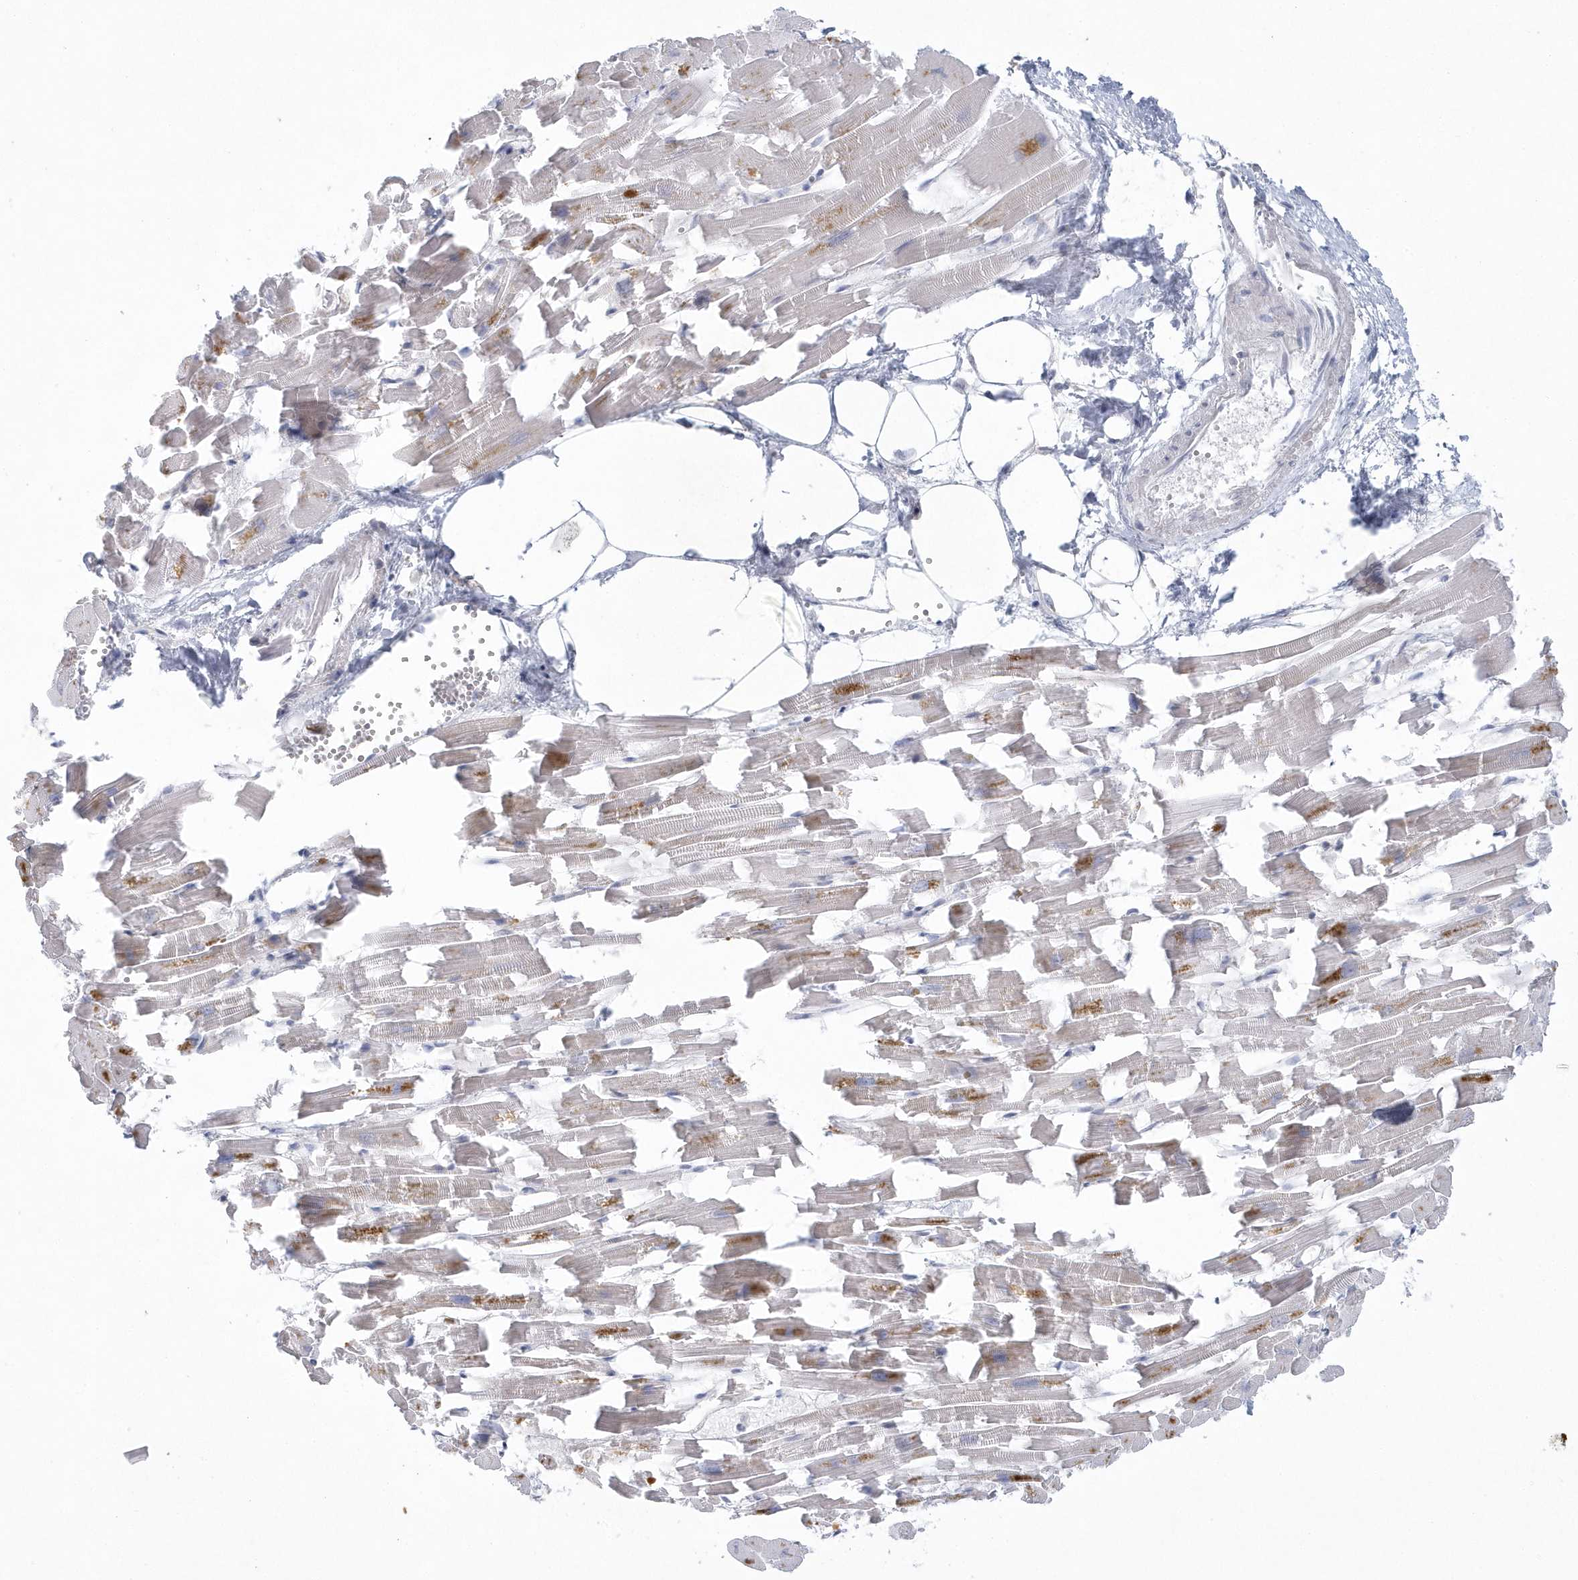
{"staining": {"intensity": "weak", "quantity": "<25%", "location": "cytoplasmic/membranous"}, "tissue": "heart muscle", "cell_type": "Cardiomyocytes", "image_type": "normal", "snomed": [{"axis": "morphology", "description": "Normal tissue, NOS"}, {"axis": "topography", "description": "Heart"}], "caption": "Immunohistochemistry of benign heart muscle exhibits no staining in cardiomyocytes.", "gene": "NIPAL1", "patient": {"sex": "female", "age": 64}}